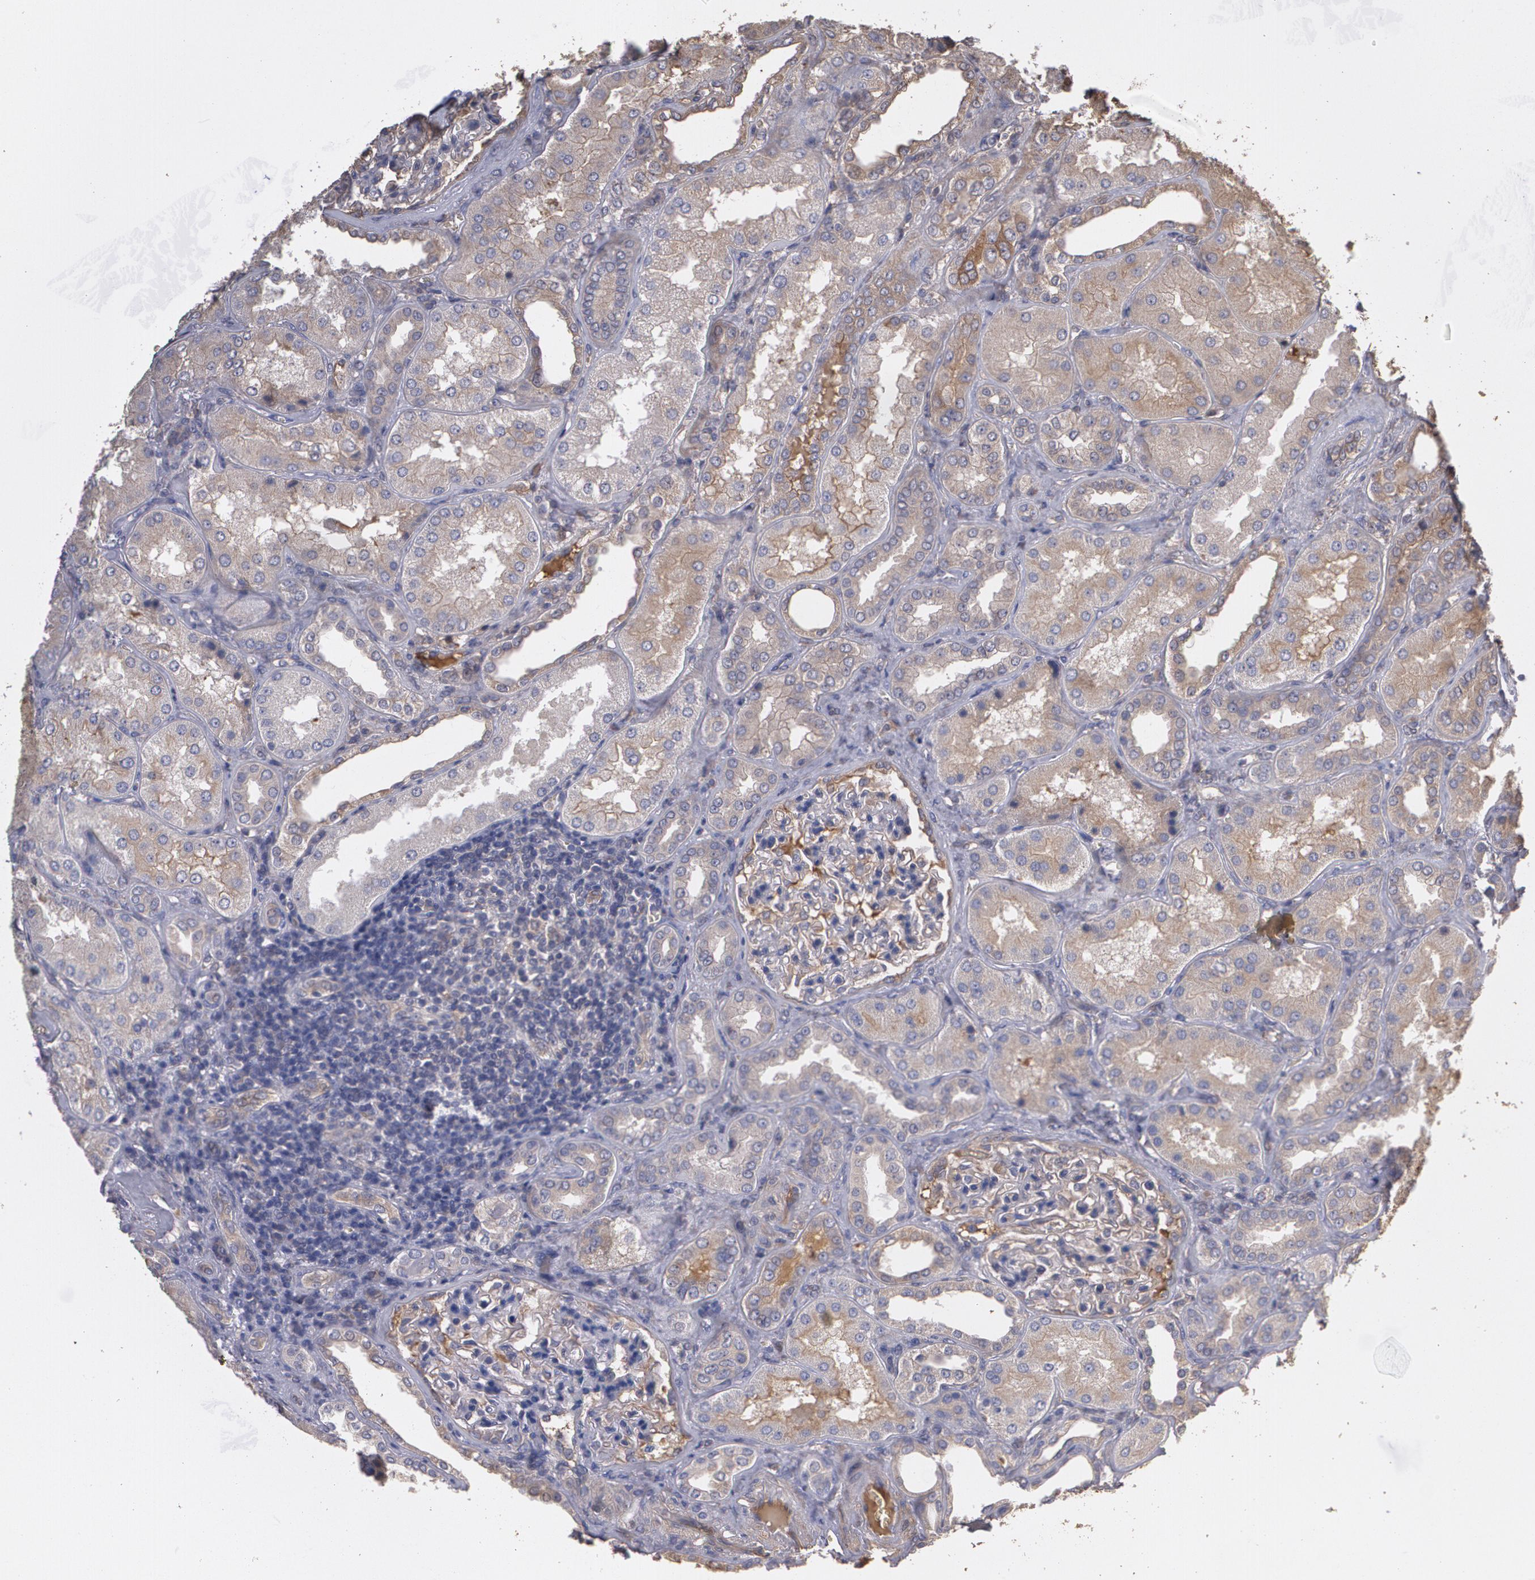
{"staining": {"intensity": "weak", "quantity": "25%-75%", "location": "cytoplasmic/membranous"}, "tissue": "kidney", "cell_type": "Cells in glomeruli", "image_type": "normal", "snomed": [{"axis": "morphology", "description": "Normal tissue, NOS"}, {"axis": "topography", "description": "Kidney"}], "caption": "Protein expression analysis of normal human kidney reveals weak cytoplasmic/membranous positivity in approximately 25%-75% of cells in glomeruli.", "gene": "PON1", "patient": {"sex": "female", "age": 56}}